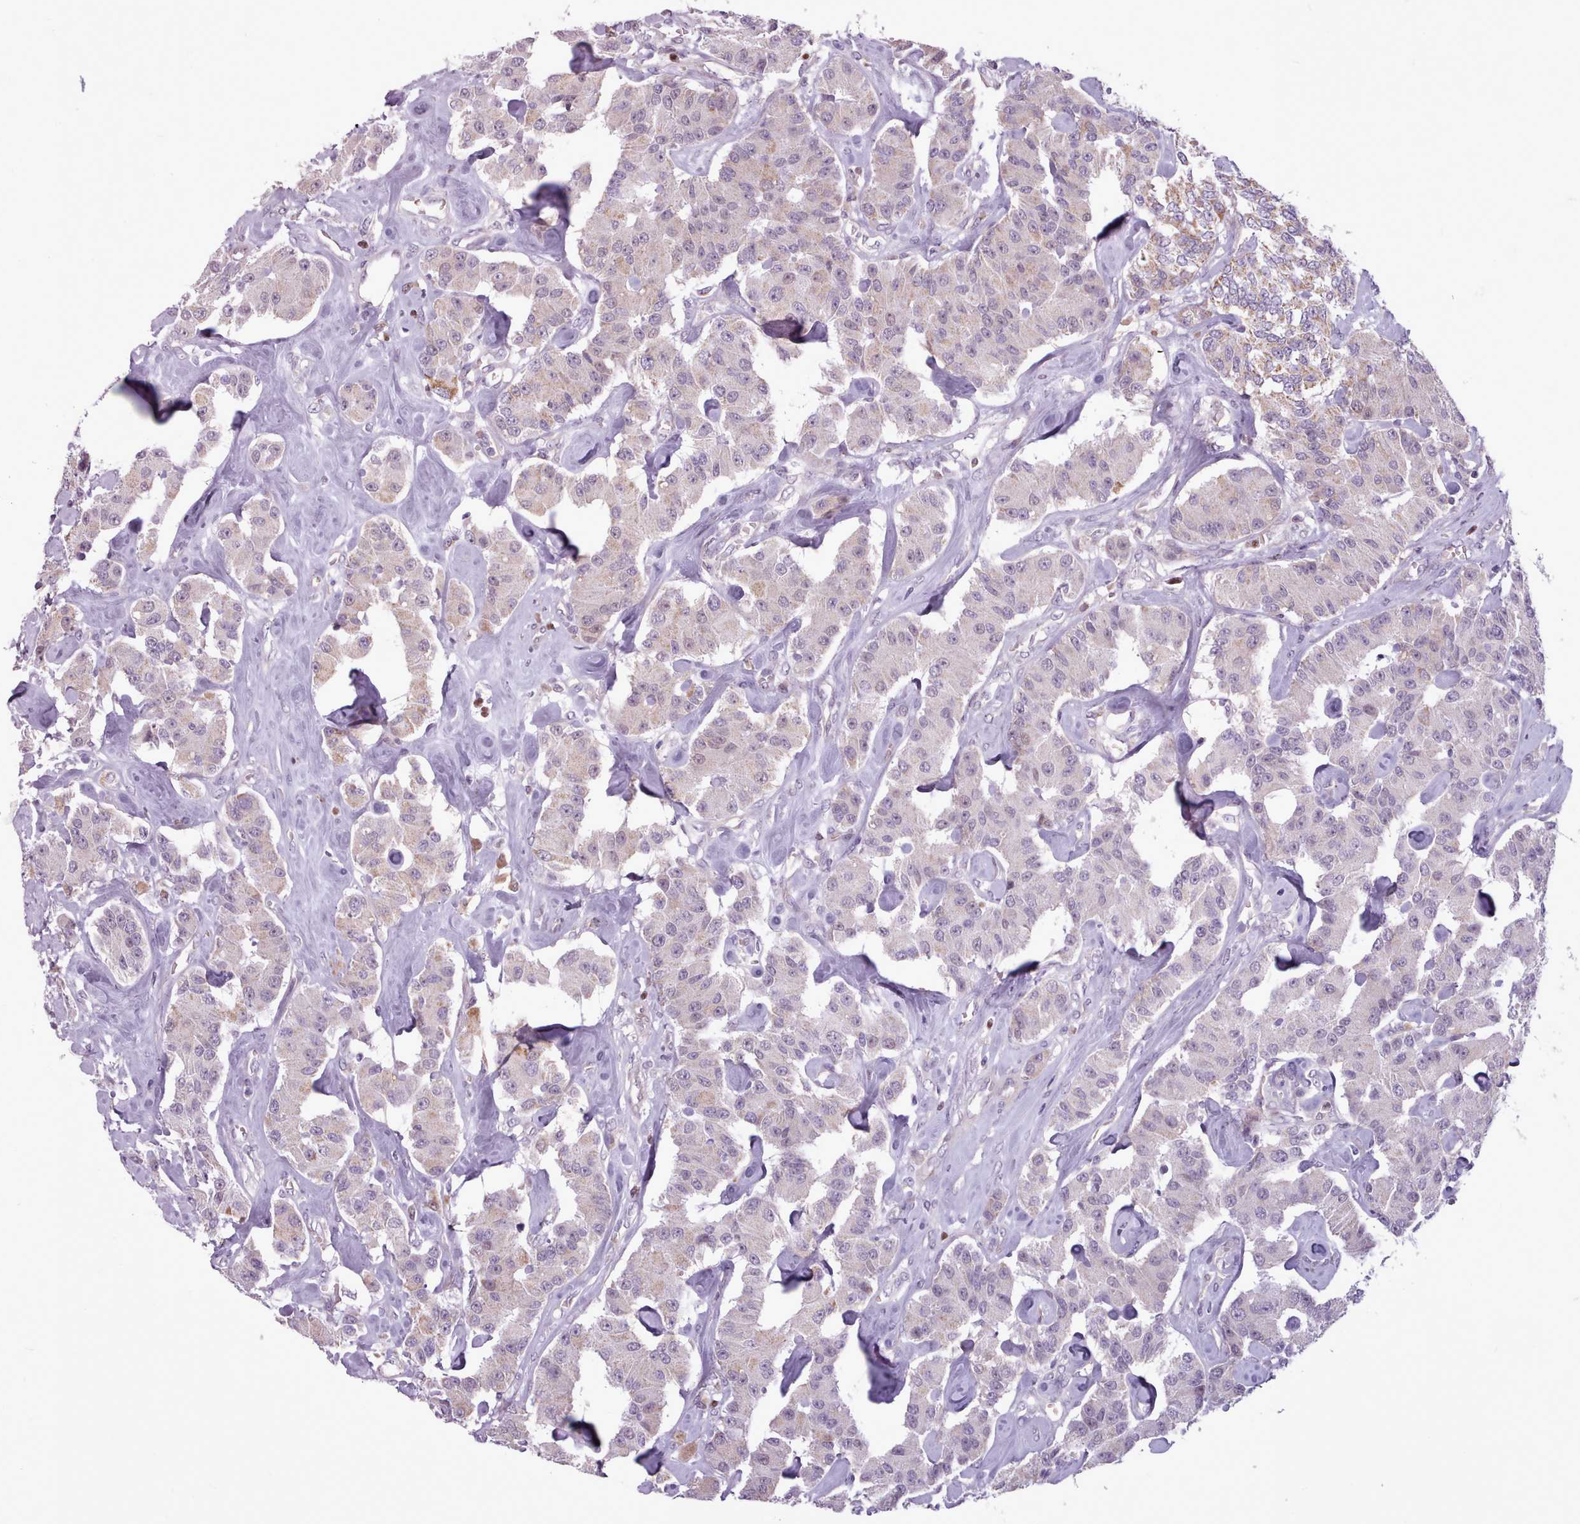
{"staining": {"intensity": "weak", "quantity": "25%-75%", "location": "cytoplasmic/membranous"}, "tissue": "carcinoid", "cell_type": "Tumor cells", "image_type": "cancer", "snomed": [{"axis": "morphology", "description": "Carcinoid, malignant, NOS"}, {"axis": "topography", "description": "Pancreas"}], "caption": "This histopathology image exhibits carcinoid stained with immunohistochemistry (IHC) to label a protein in brown. The cytoplasmic/membranous of tumor cells show weak positivity for the protein. Nuclei are counter-stained blue.", "gene": "SLURP1", "patient": {"sex": "male", "age": 41}}